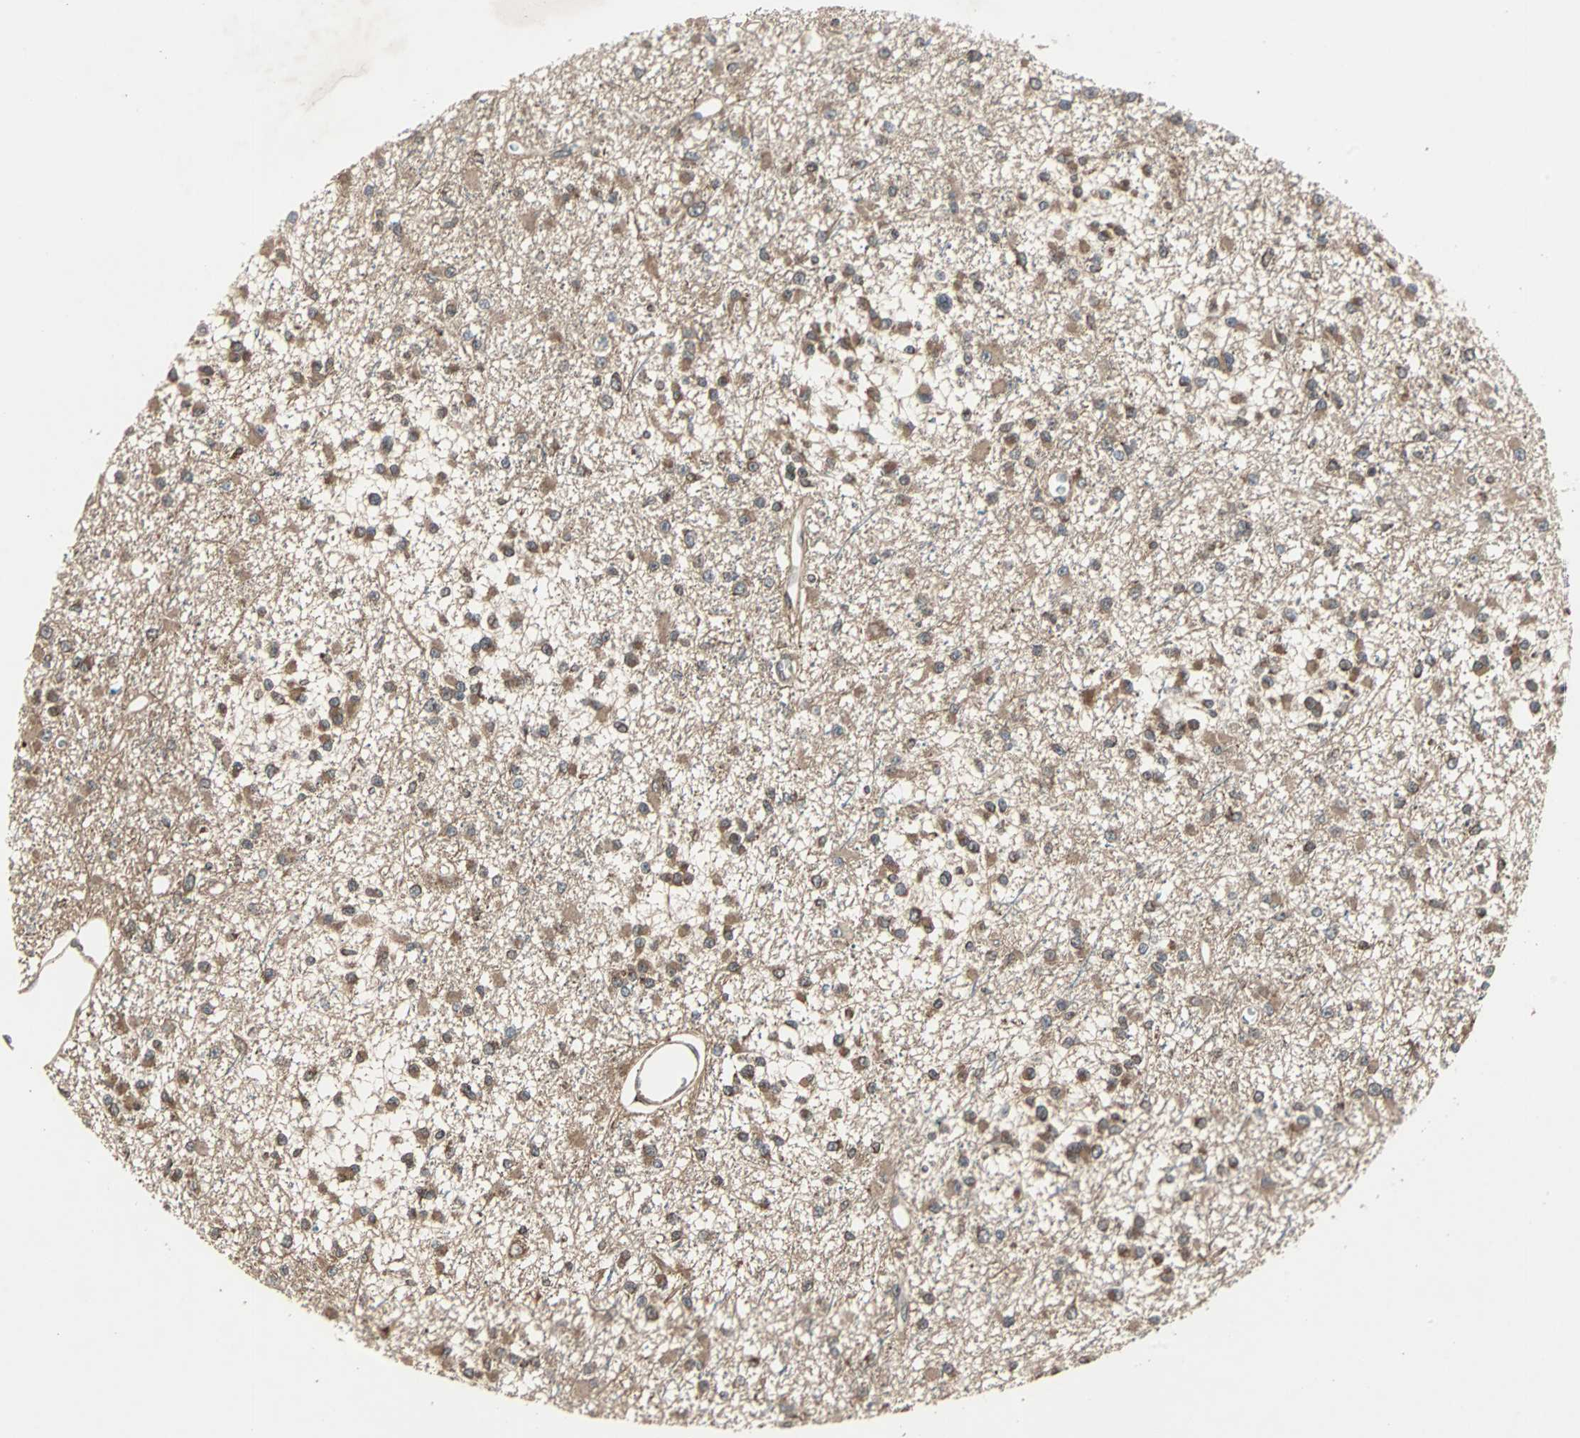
{"staining": {"intensity": "moderate", "quantity": ">75%", "location": "cytoplasmic/membranous"}, "tissue": "glioma", "cell_type": "Tumor cells", "image_type": "cancer", "snomed": [{"axis": "morphology", "description": "Glioma, malignant, Low grade"}, {"axis": "topography", "description": "Brain"}], "caption": "High-magnification brightfield microscopy of glioma stained with DAB (brown) and counterstained with hematoxylin (blue). tumor cells exhibit moderate cytoplasmic/membranous expression is appreciated in approximately>75% of cells.", "gene": "RAB7A", "patient": {"sex": "female", "age": 22}}